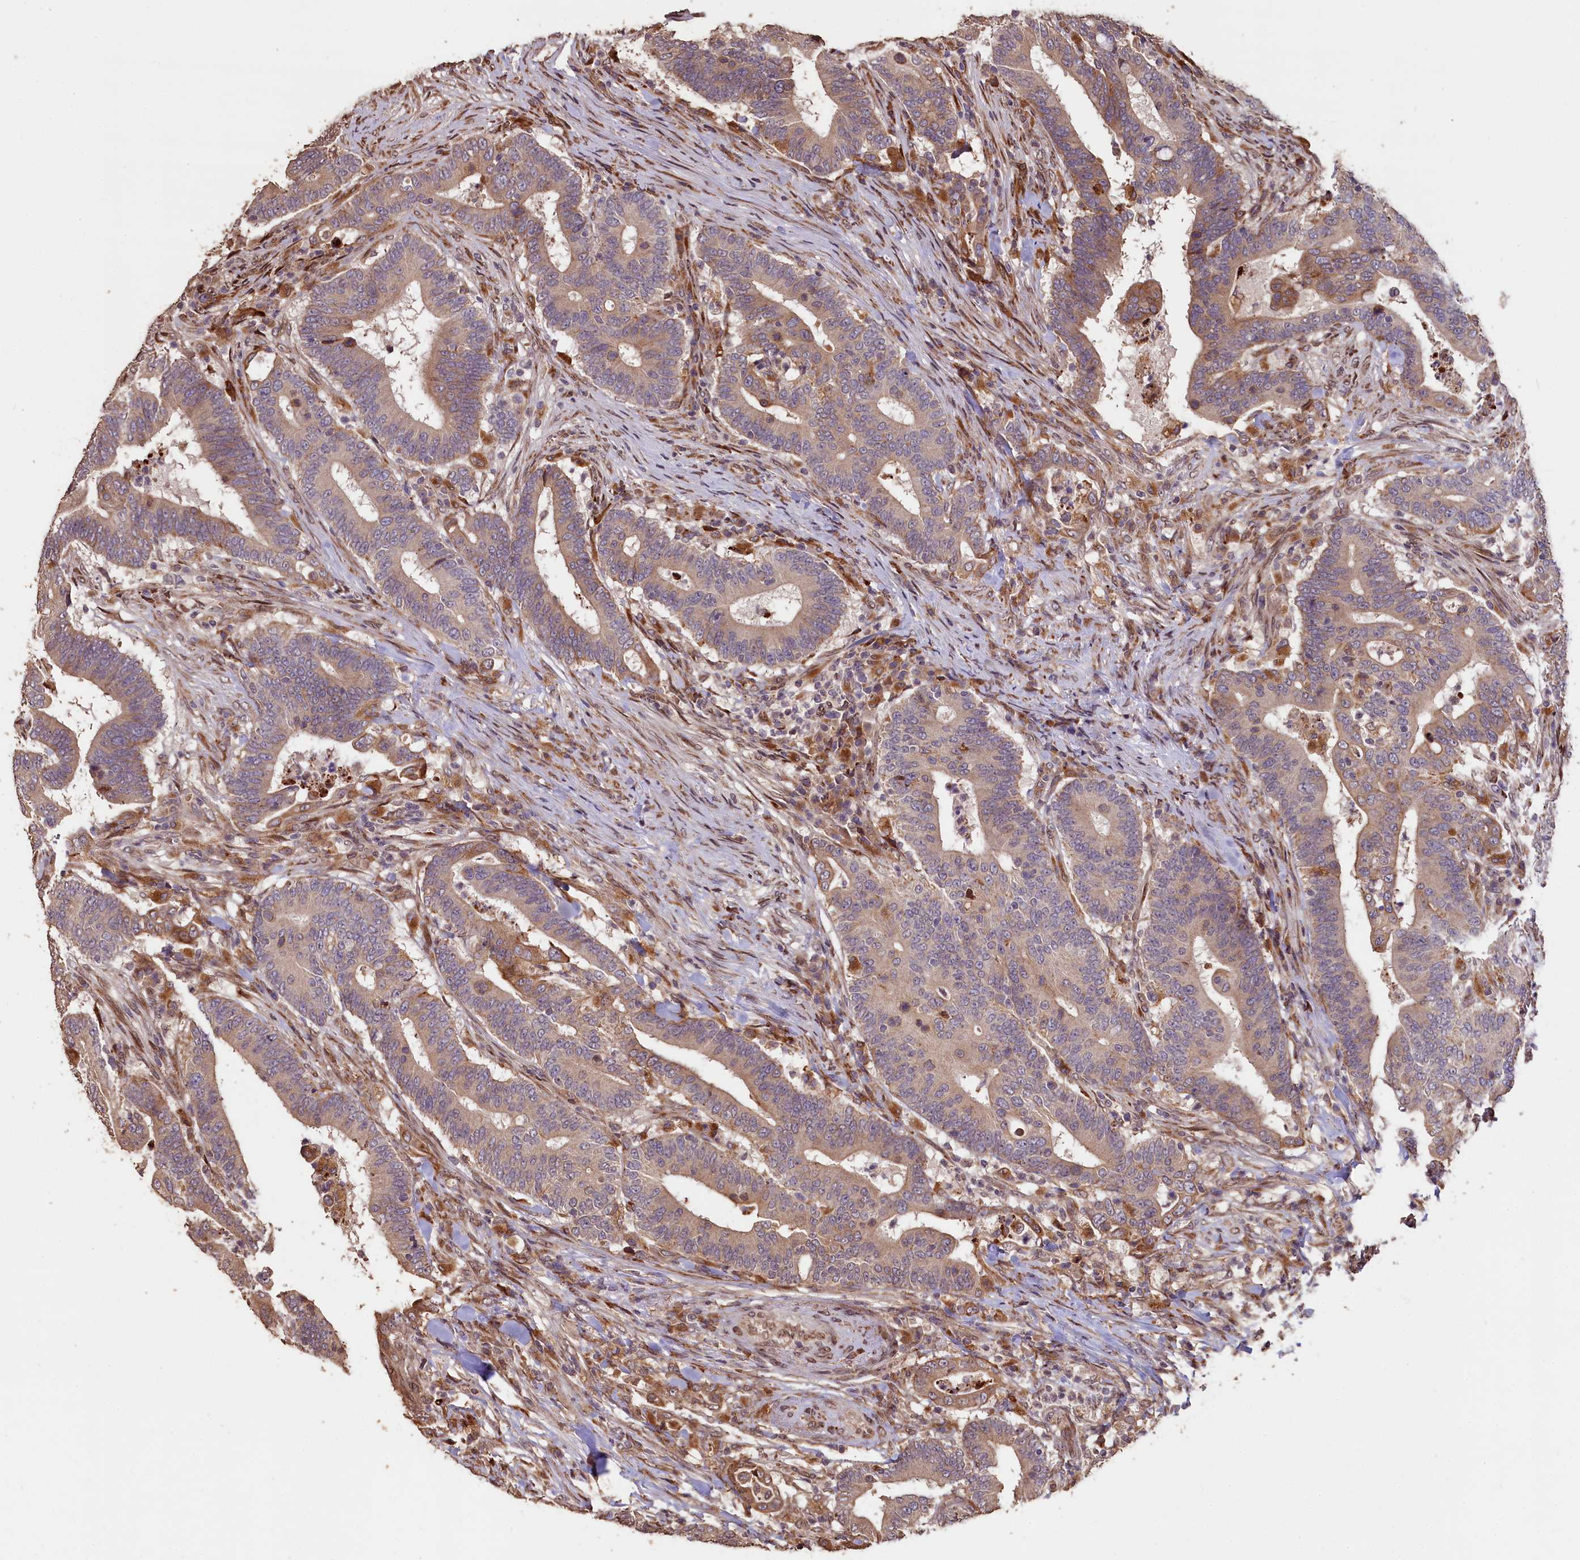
{"staining": {"intensity": "weak", "quantity": "25%-75%", "location": "cytoplasmic/membranous"}, "tissue": "colorectal cancer", "cell_type": "Tumor cells", "image_type": "cancer", "snomed": [{"axis": "morphology", "description": "Adenocarcinoma, NOS"}, {"axis": "topography", "description": "Colon"}], "caption": "Human colorectal cancer (adenocarcinoma) stained with a brown dye exhibits weak cytoplasmic/membranous positive positivity in about 25%-75% of tumor cells.", "gene": "SLC38A7", "patient": {"sex": "female", "age": 66}}